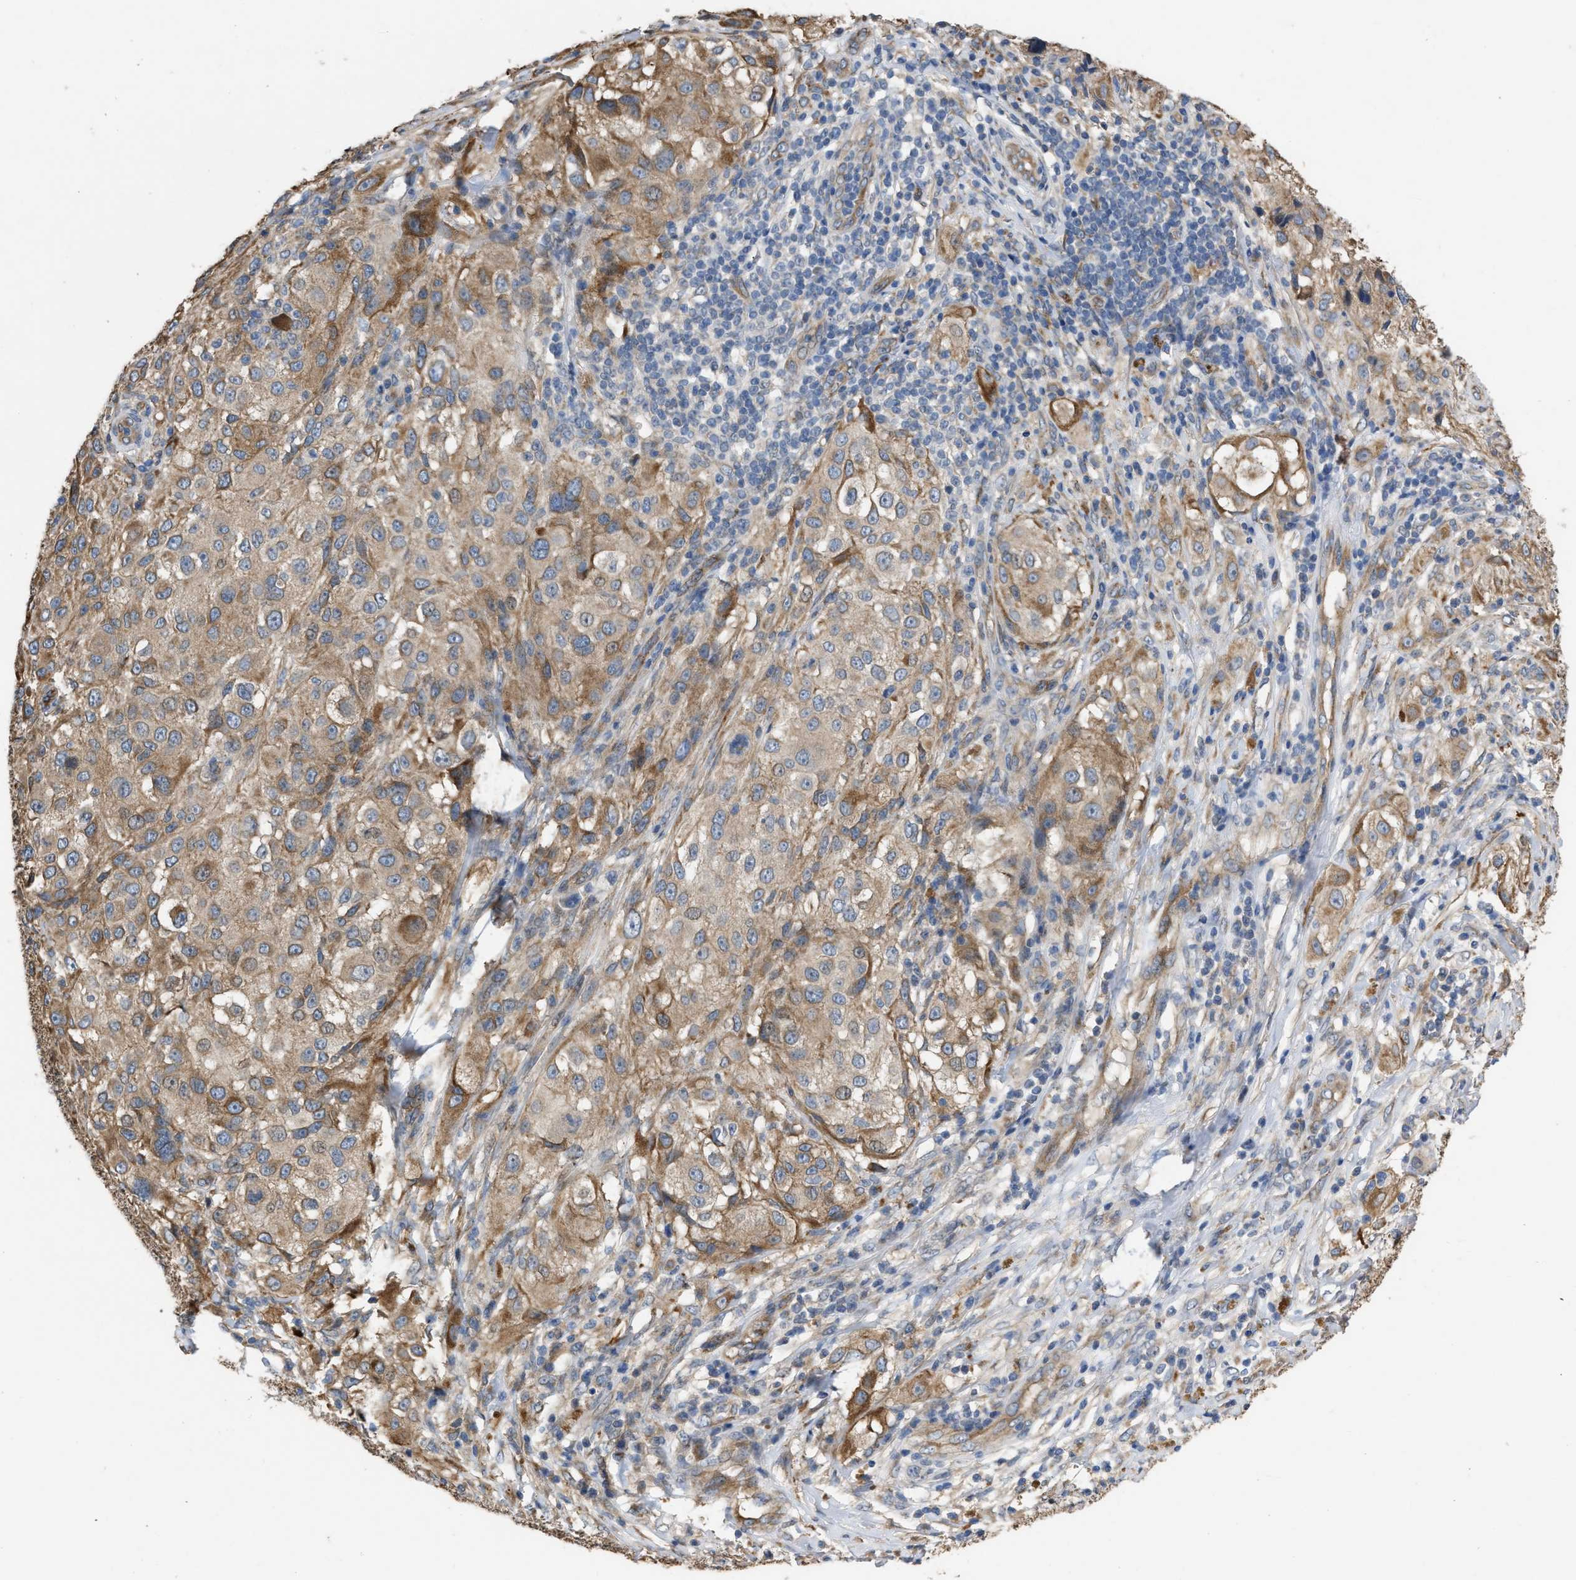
{"staining": {"intensity": "moderate", "quantity": ">75%", "location": "cytoplasmic/membranous"}, "tissue": "melanoma", "cell_type": "Tumor cells", "image_type": "cancer", "snomed": [{"axis": "morphology", "description": "Necrosis, NOS"}, {"axis": "morphology", "description": "Malignant melanoma, NOS"}, {"axis": "topography", "description": "Skin"}], "caption": "Protein staining demonstrates moderate cytoplasmic/membranous positivity in about >75% of tumor cells in melanoma.", "gene": "SLC4A11", "patient": {"sex": "female", "age": 87}}